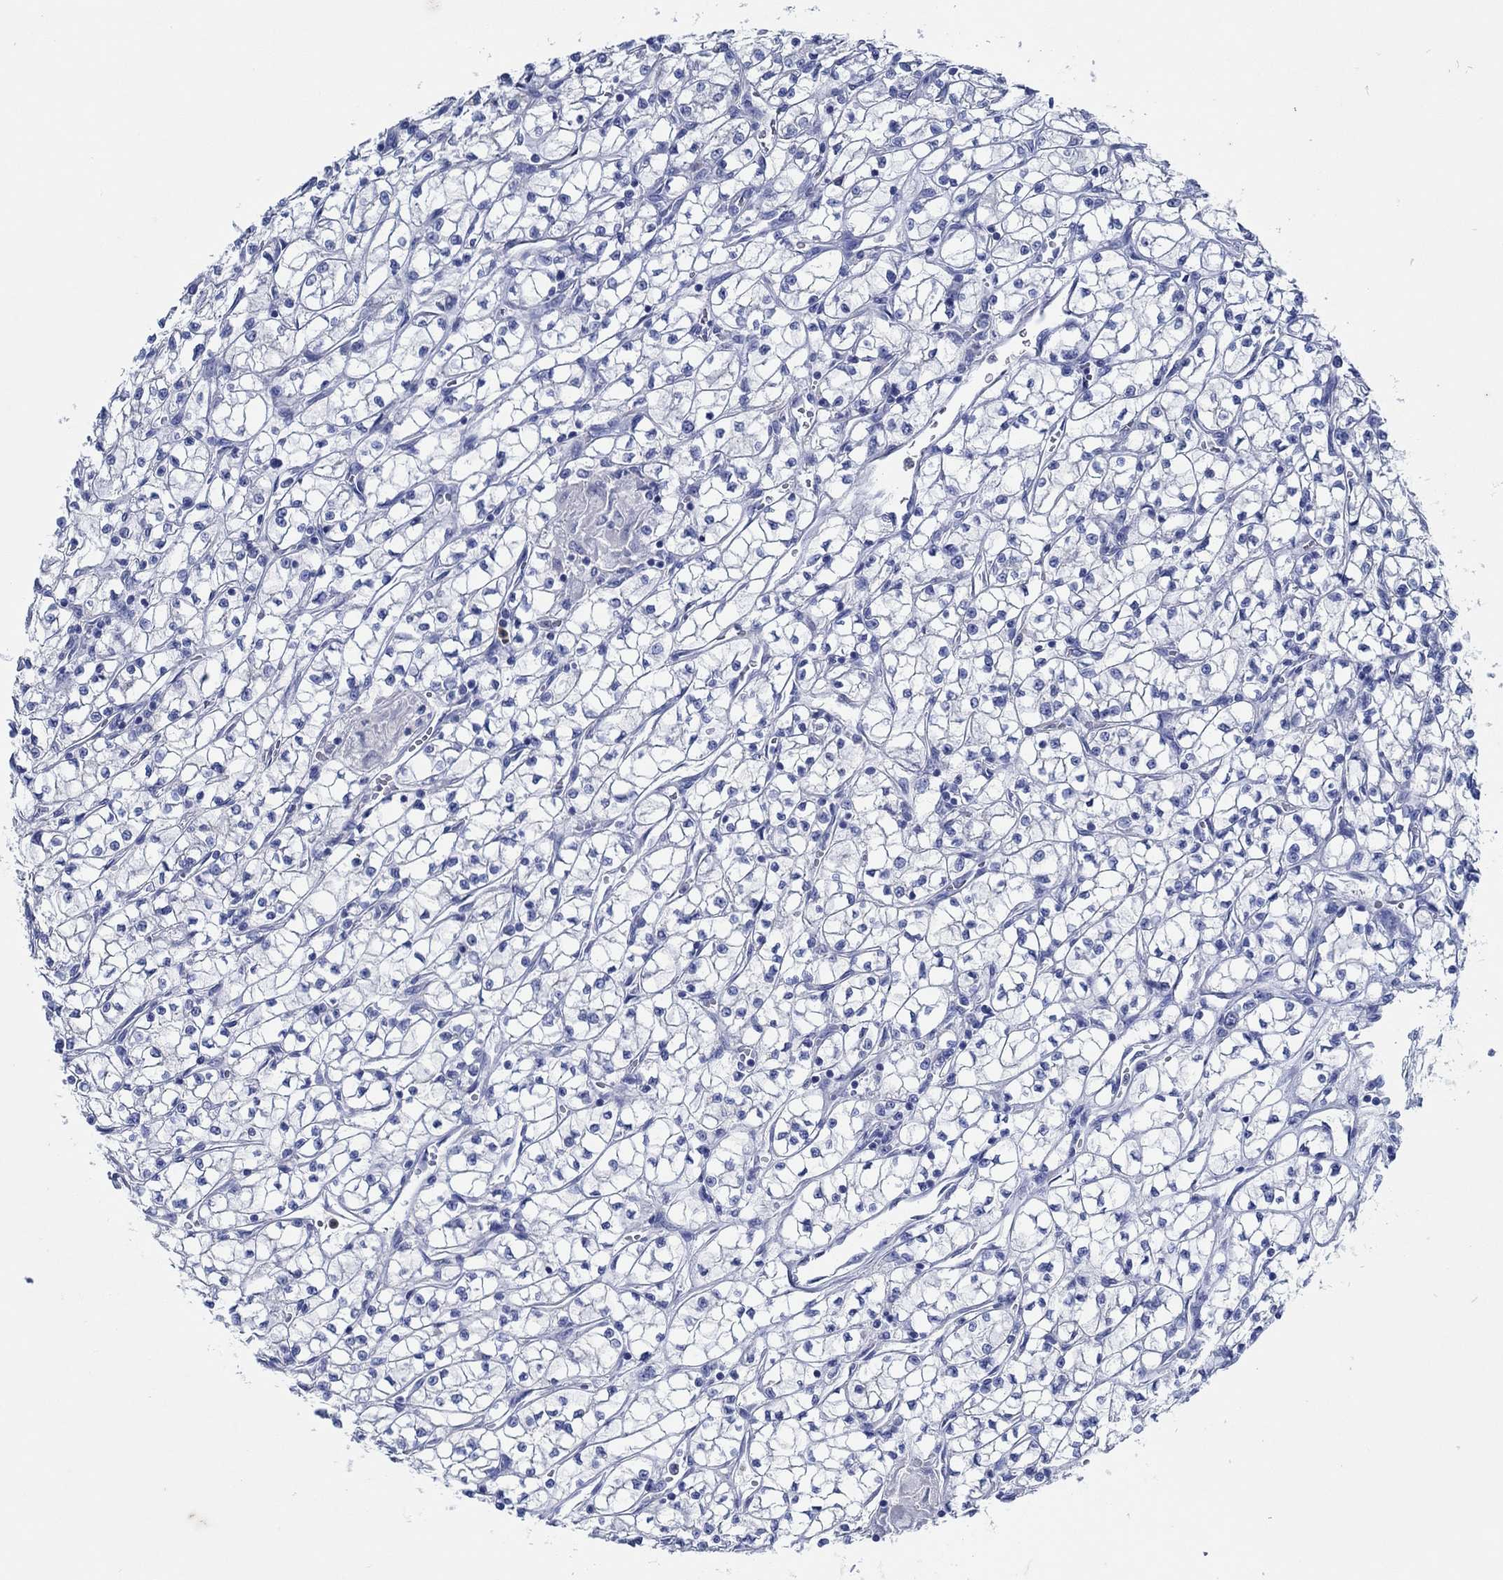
{"staining": {"intensity": "negative", "quantity": "none", "location": "none"}, "tissue": "renal cancer", "cell_type": "Tumor cells", "image_type": "cancer", "snomed": [{"axis": "morphology", "description": "Adenocarcinoma, NOS"}, {"axis": "topography", "description": "Kidney"}], "caption": "Tumor cells are negative for brown protein staining in renal adenocarcinoma.", "gene": "ZNF671", "patient": {"sex": "female", "age": 64}}